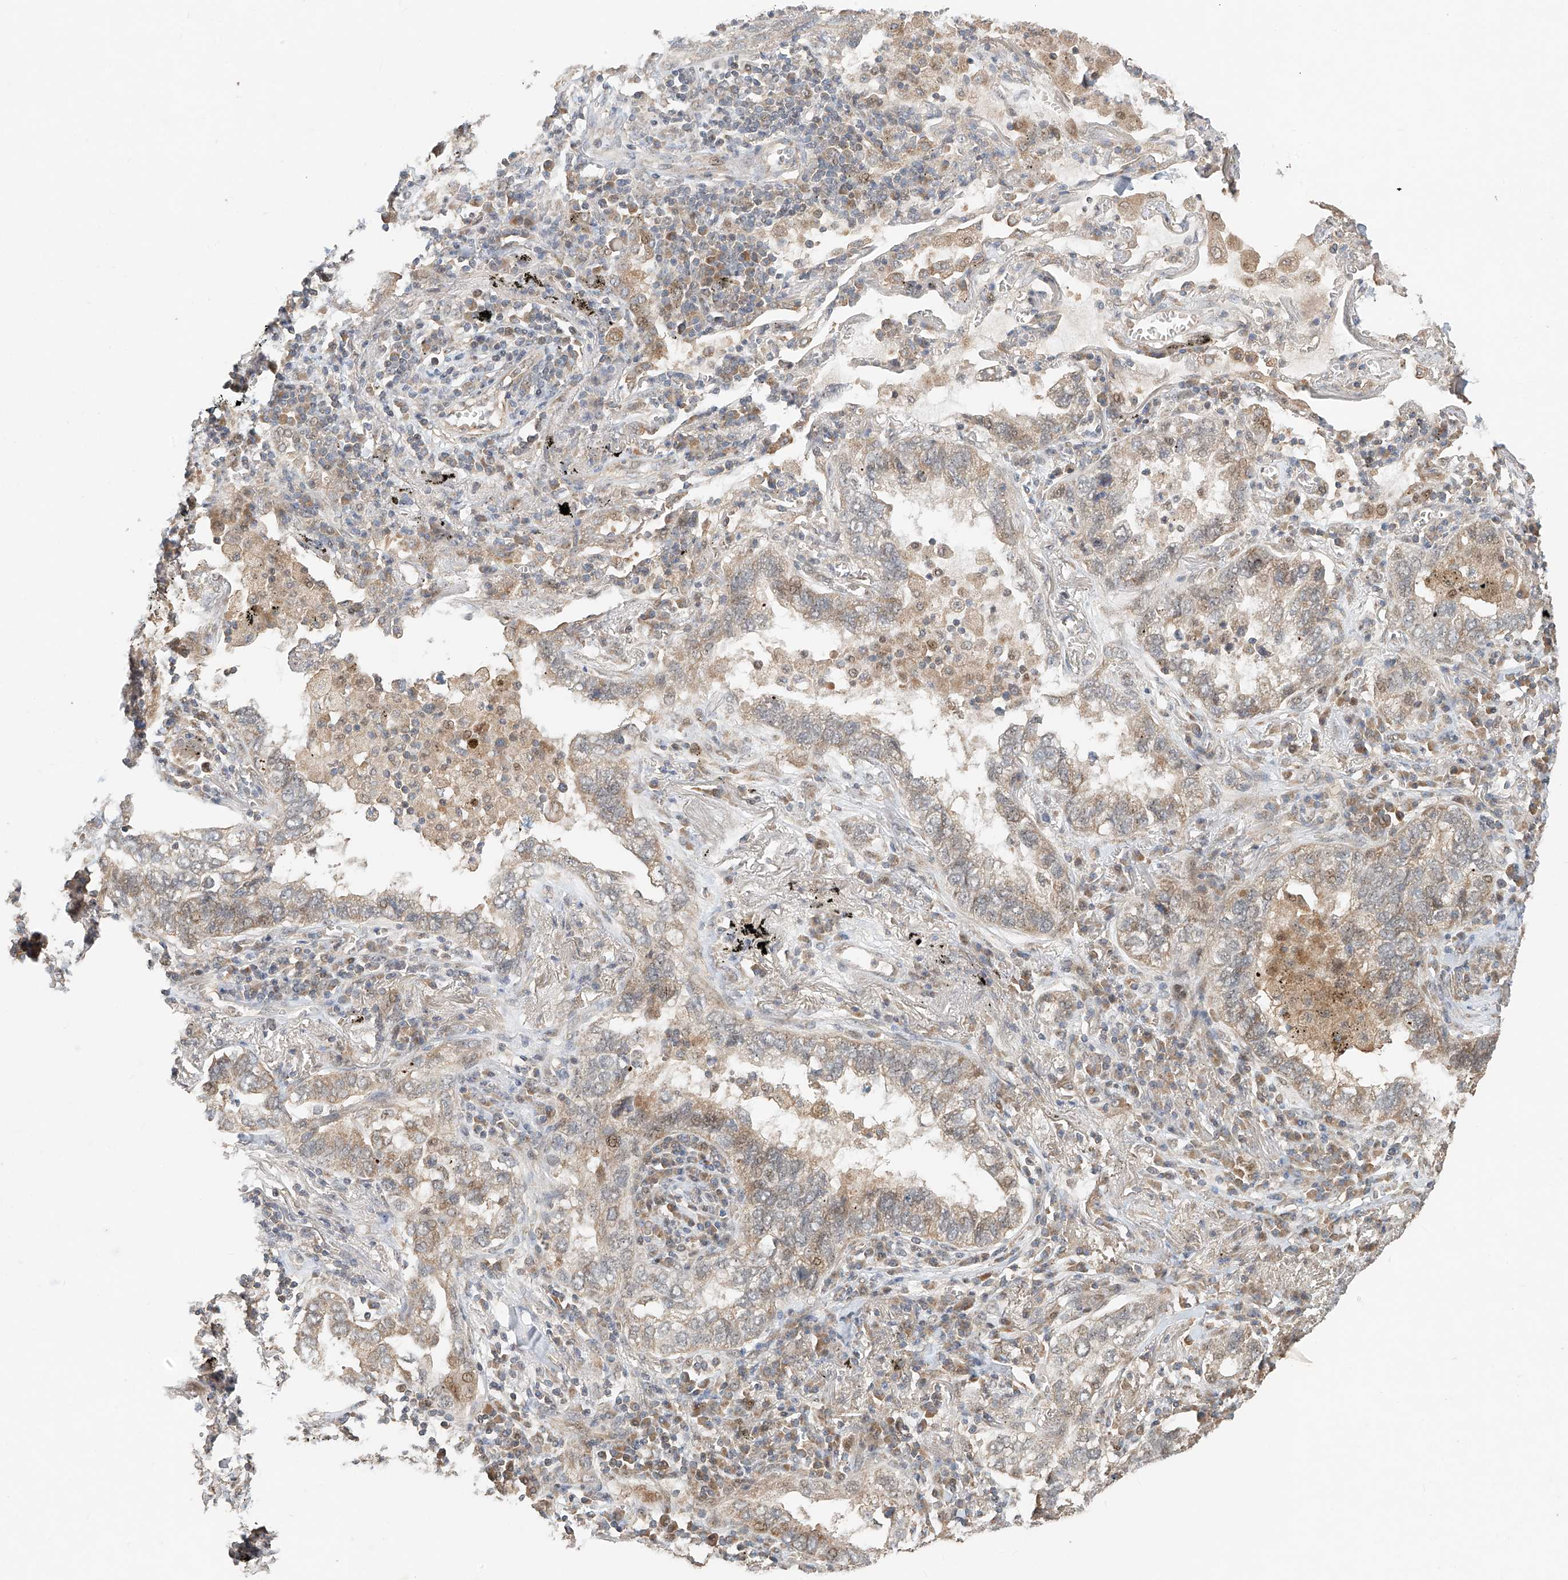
{"staining": {"intensity": "weak", "quantity": "25%-75%", "location": "cytoplasmic/membranous"}, "tissue": "lung cancer", "cell_type": "Tumor cells", "image_type": "cancer", "snomed": [{"axis": "morphology", "description": "Adenocarcinoma, NOS"}, {"axis": "topography", "description": "Lung"}], "caption": "Tumor cells display low levels of weak cytoplasmic/membranous staining in approximately 25%-75% of cells in human lung adenocarcinoma. The staining was performed using DAB (3,3'-diaminobenzidine) to visualize the protein expression in brown, while the nuclei were stained in blue with hematoxylin (Magnification: 20x).", "gene": "TMEM61", "patient": {"sex": "male", "age": 65}}